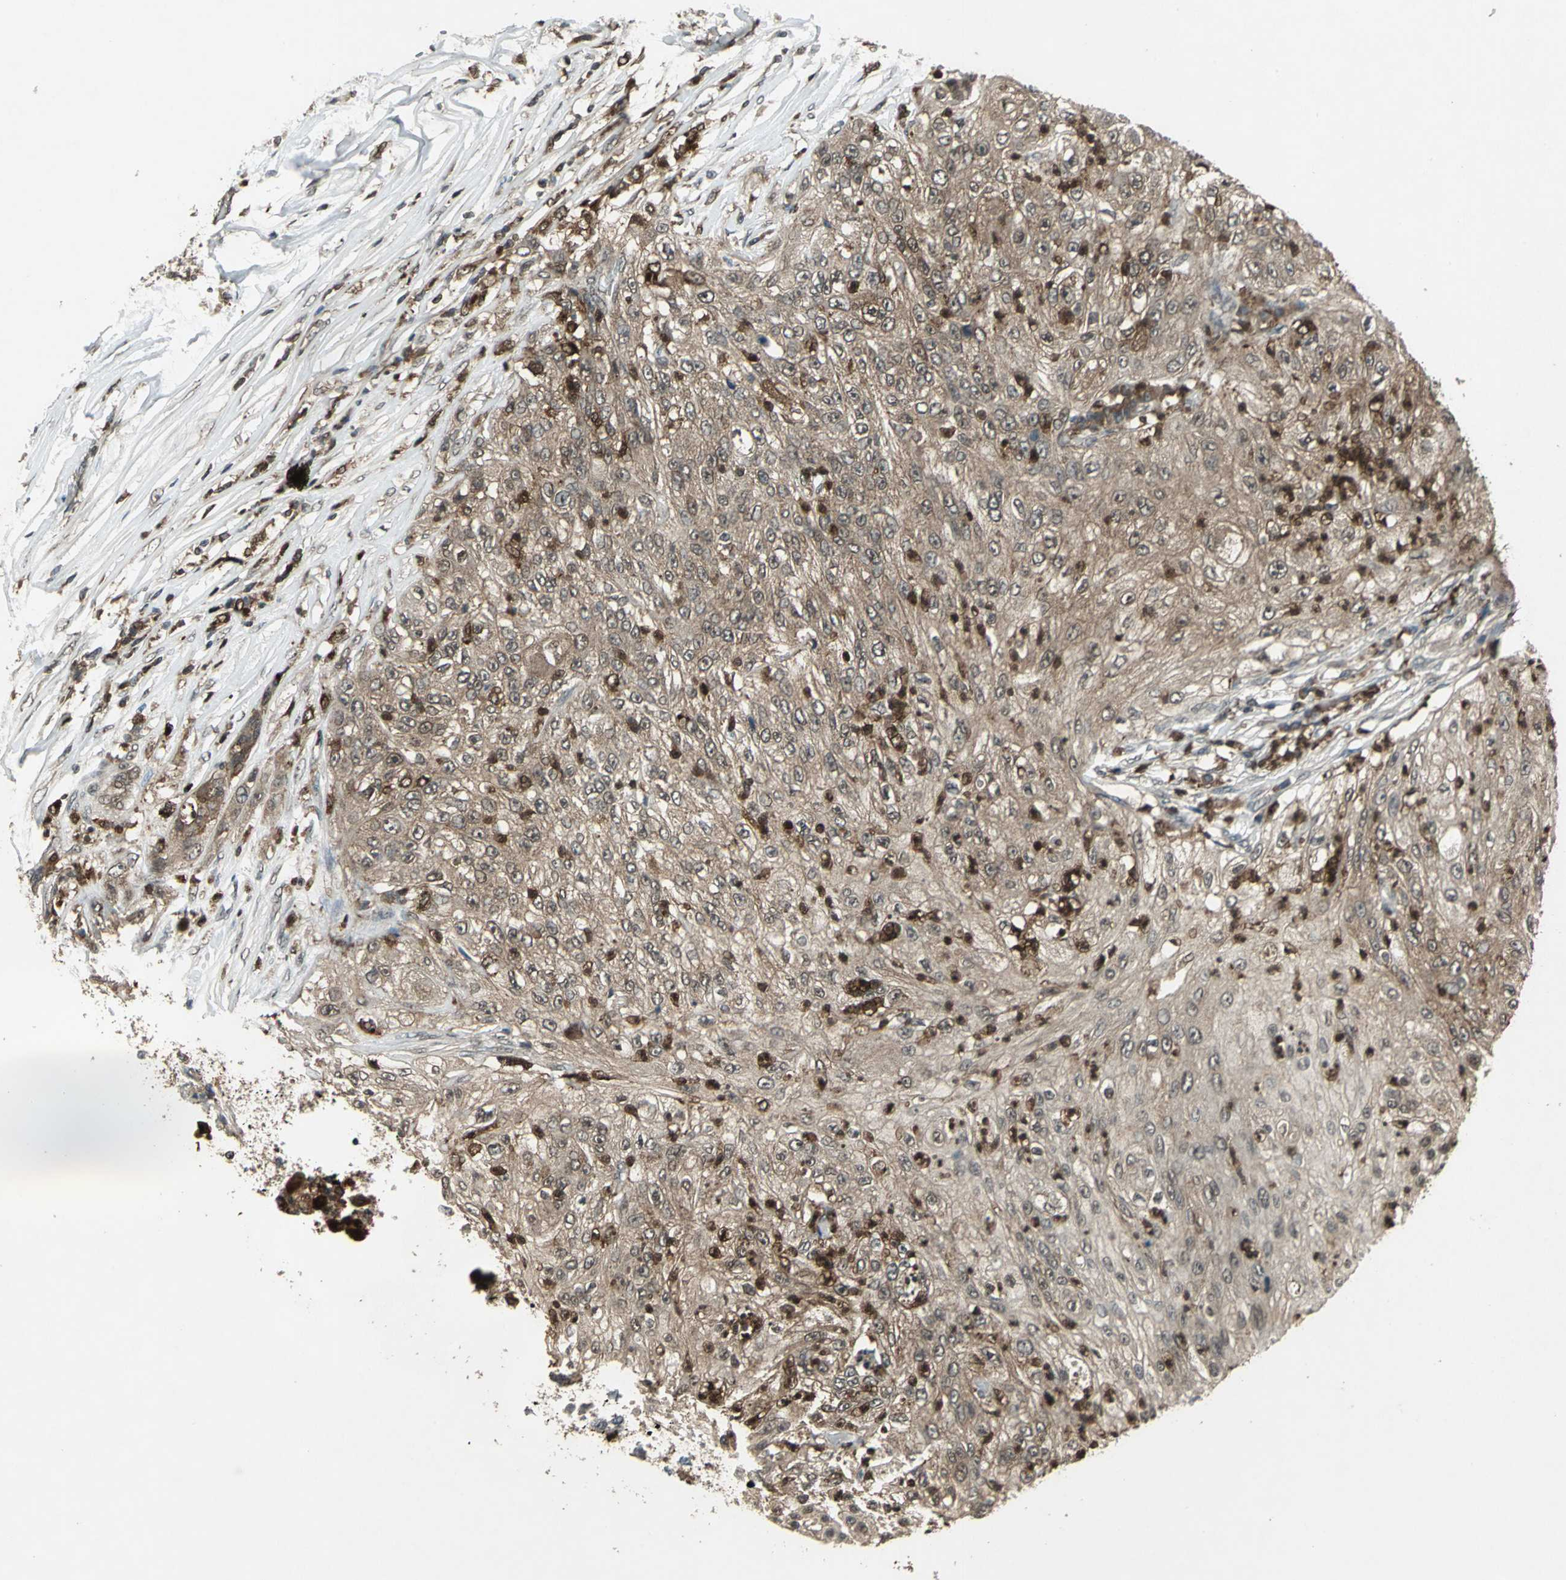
{"staining": {"intensity": "moderate", "quantity": ">75%", "location": "cytoplasmic/membranous"}, "tissue": "lung cancer", "cell_type": "Tumor cells", "image_type": "cancer", "snomed": [{"axis": "morphology", "description": "Inflammation, NOS"}, {"axis": "morphology", "description": "Squamous cell carcinoma, NOS"}, {"axis": "topography", "description": "Lymph node"}, {"axis": "topography", "description": "Soft tissue"}, {"axis": "topography", "description": "Lung"}], "caption": "Lung squamous cell carcinoma stained for a protein (brown) demonstrates moderate cytoplasmic/membranous positive expression in approximately >75% of tumor cells.", "gene": "PYCARD", "patient": {"sex": "male", "age": 66}}